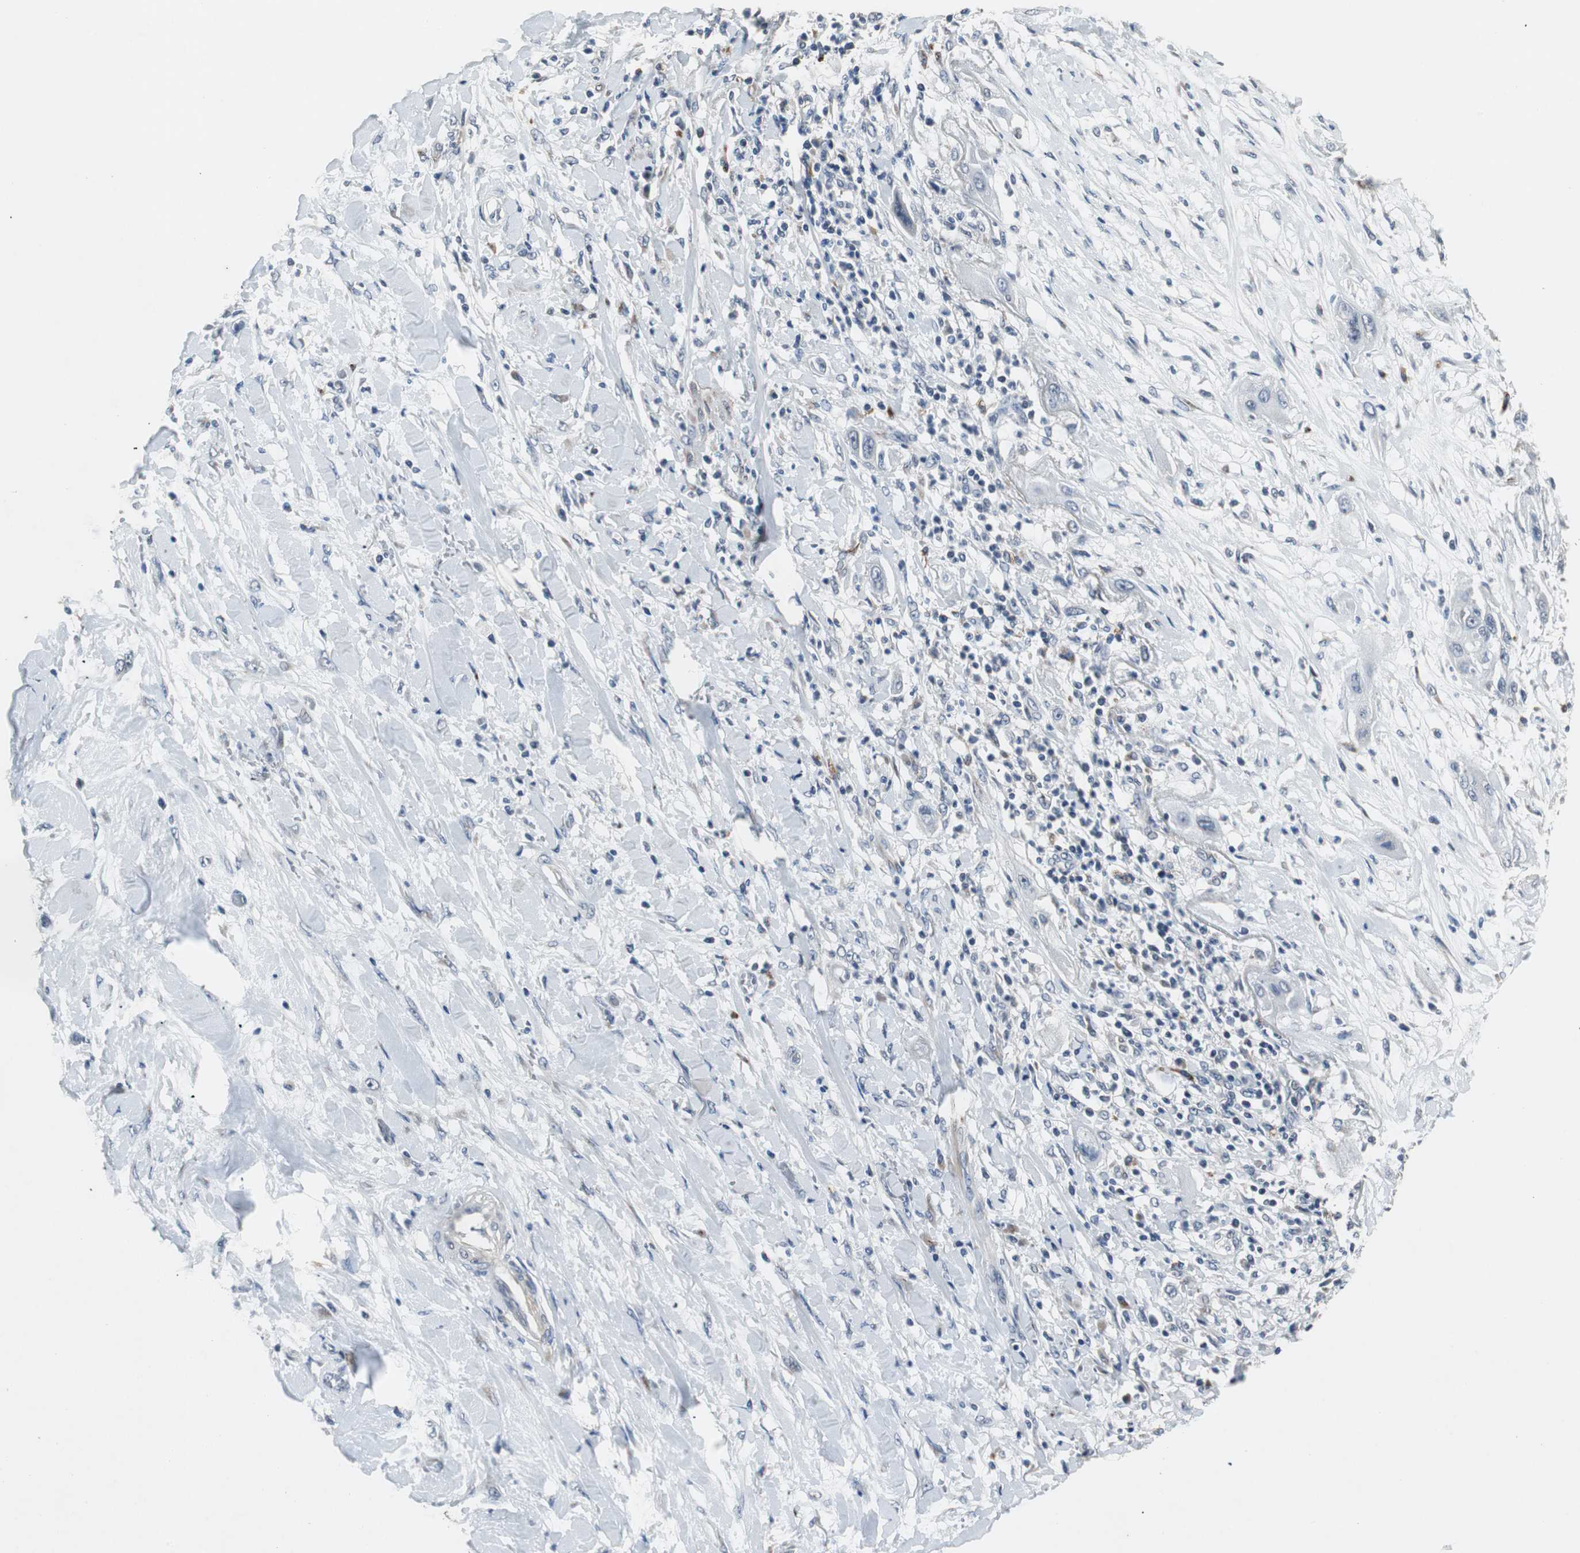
{"staining": {"intensity": "negative", "quantity": "none", "location": "none"}, "tissue": "lung cancer", "cell_type": "Tumor cells", "image_type": "cancer", "snomed": [{"axis": "morphology", "description": "Squamous cell carcinoma, NOS"}, {"axis": "topography", "description": "Lung"}], "caption": "This is an immunohistochemistry image of lung squamous cell carcinoma. There is no positivity in tumor cells.", "gene": "PCYT1B", "patient": {"sex": "female", "age": 47}}